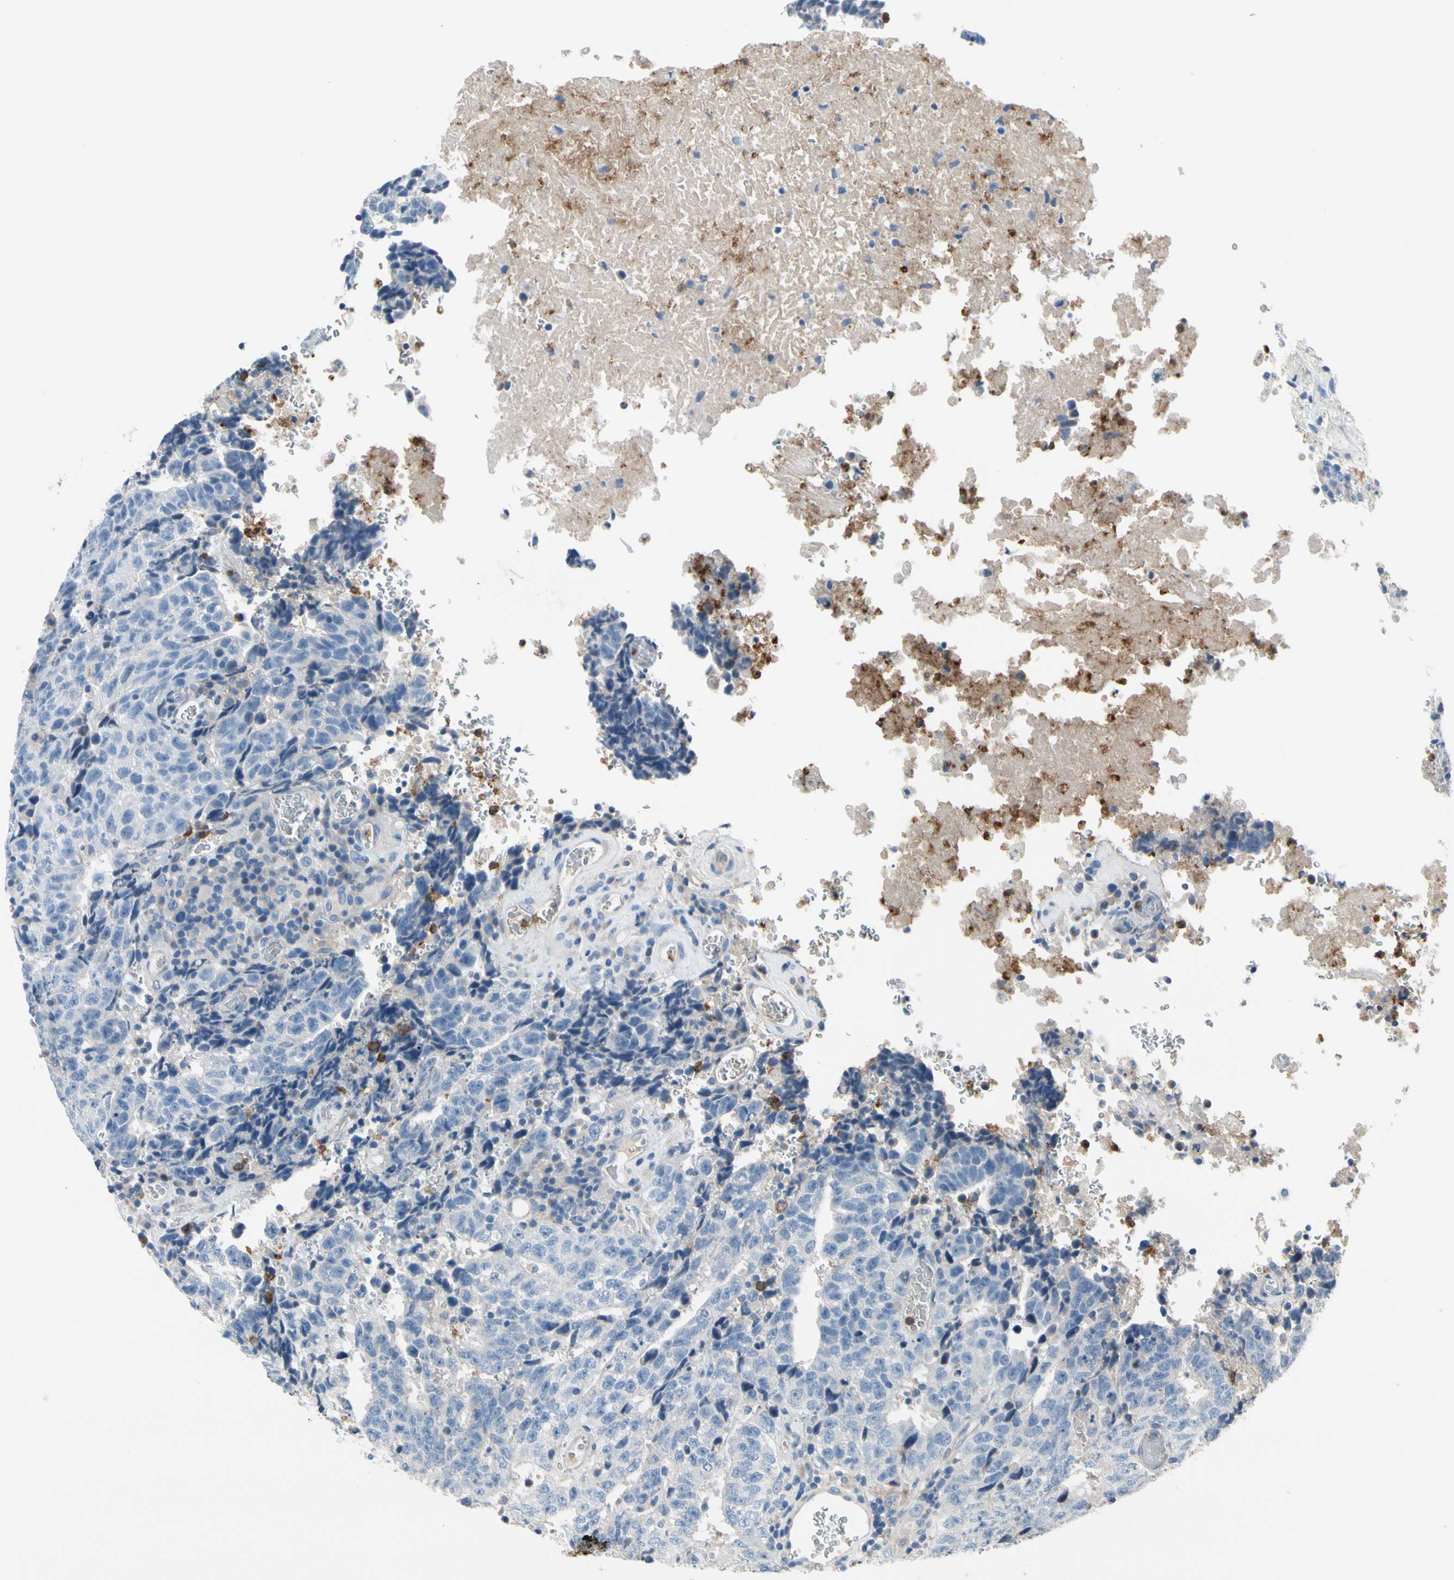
{"staining": {"intensity": "negative", "quantity": "none", "location": "none"}, "tissue": "testis cancer", "cell_type": "Tumor cells", "image_type": "cancer", "snomed": [{"axis": "morphology", "description": "Necrosis, NOS"}, {"axis": "morphology", "description": "Carcinoma, Embryonal, NOS"}, {"axis": "topography", "description": "Testis"}], "caption": "Immunohistochemistry (IHC) histopathology image of human embryonal carcinoma (testis) stained for a protein (brown), which exhibits no expression in tumor cells.", "gene": "SIGLEC5", "patient": {"sex": "male", "age": 19}}